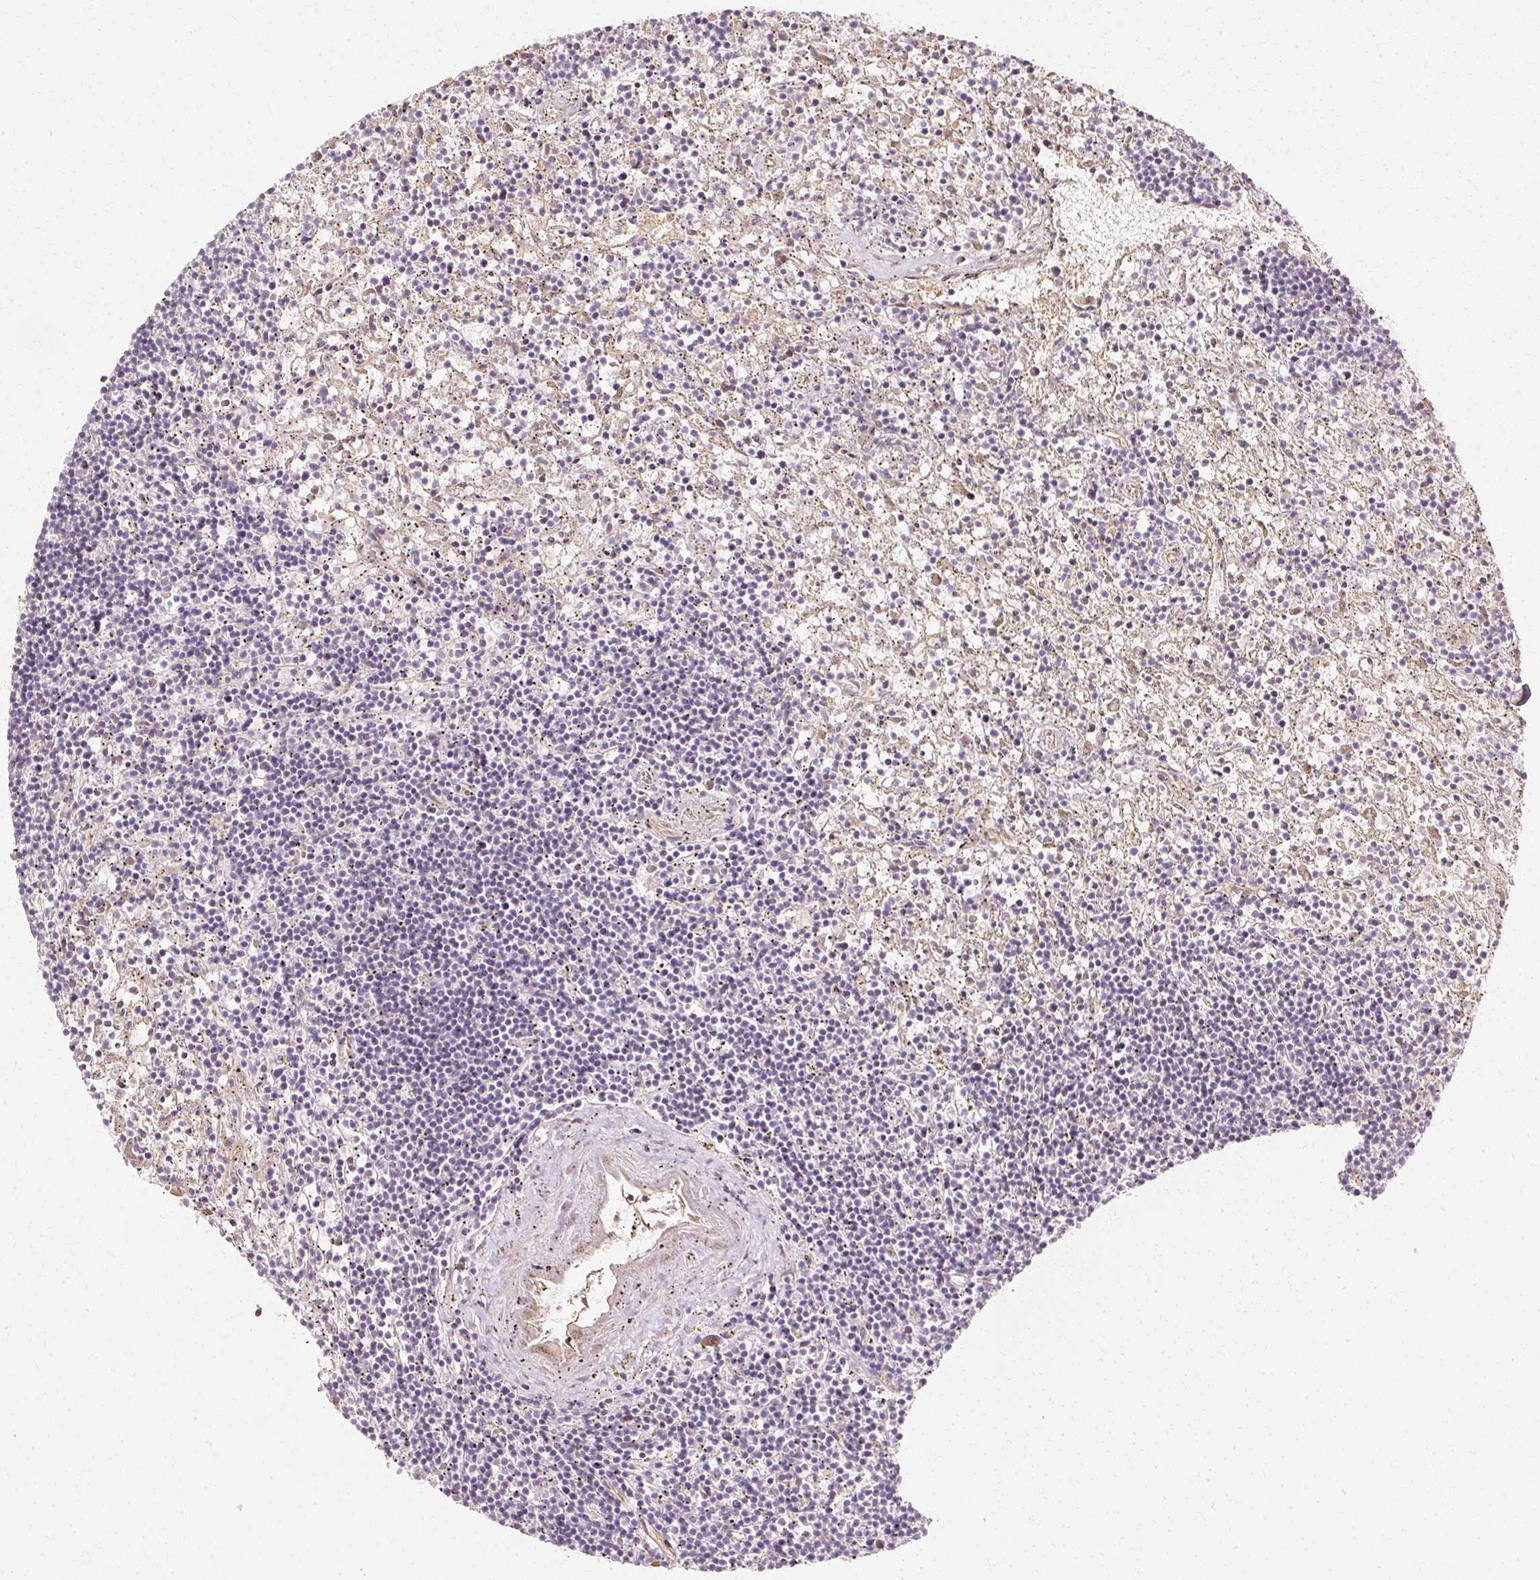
{"staining": {"intensity": "negative", "quantity": "none", "location": "none"}, "tissue": "lymphoma", "cell_type": "Tumor cells", "image_type": "cancer", "snomed": [{"axis": "morphology", "description": "Malignant lymphoma, non-Hodgkin's type, Low grade"}, {"axis": "topography", "description": "Spleen"}], "caption": "Tumor cells are negative for brown protein staining in malignant lymphoma, non-Hodgkin's type (low-grade).", "gene": "GNAQ", "patient": {"sex": "male", "age": 76}}